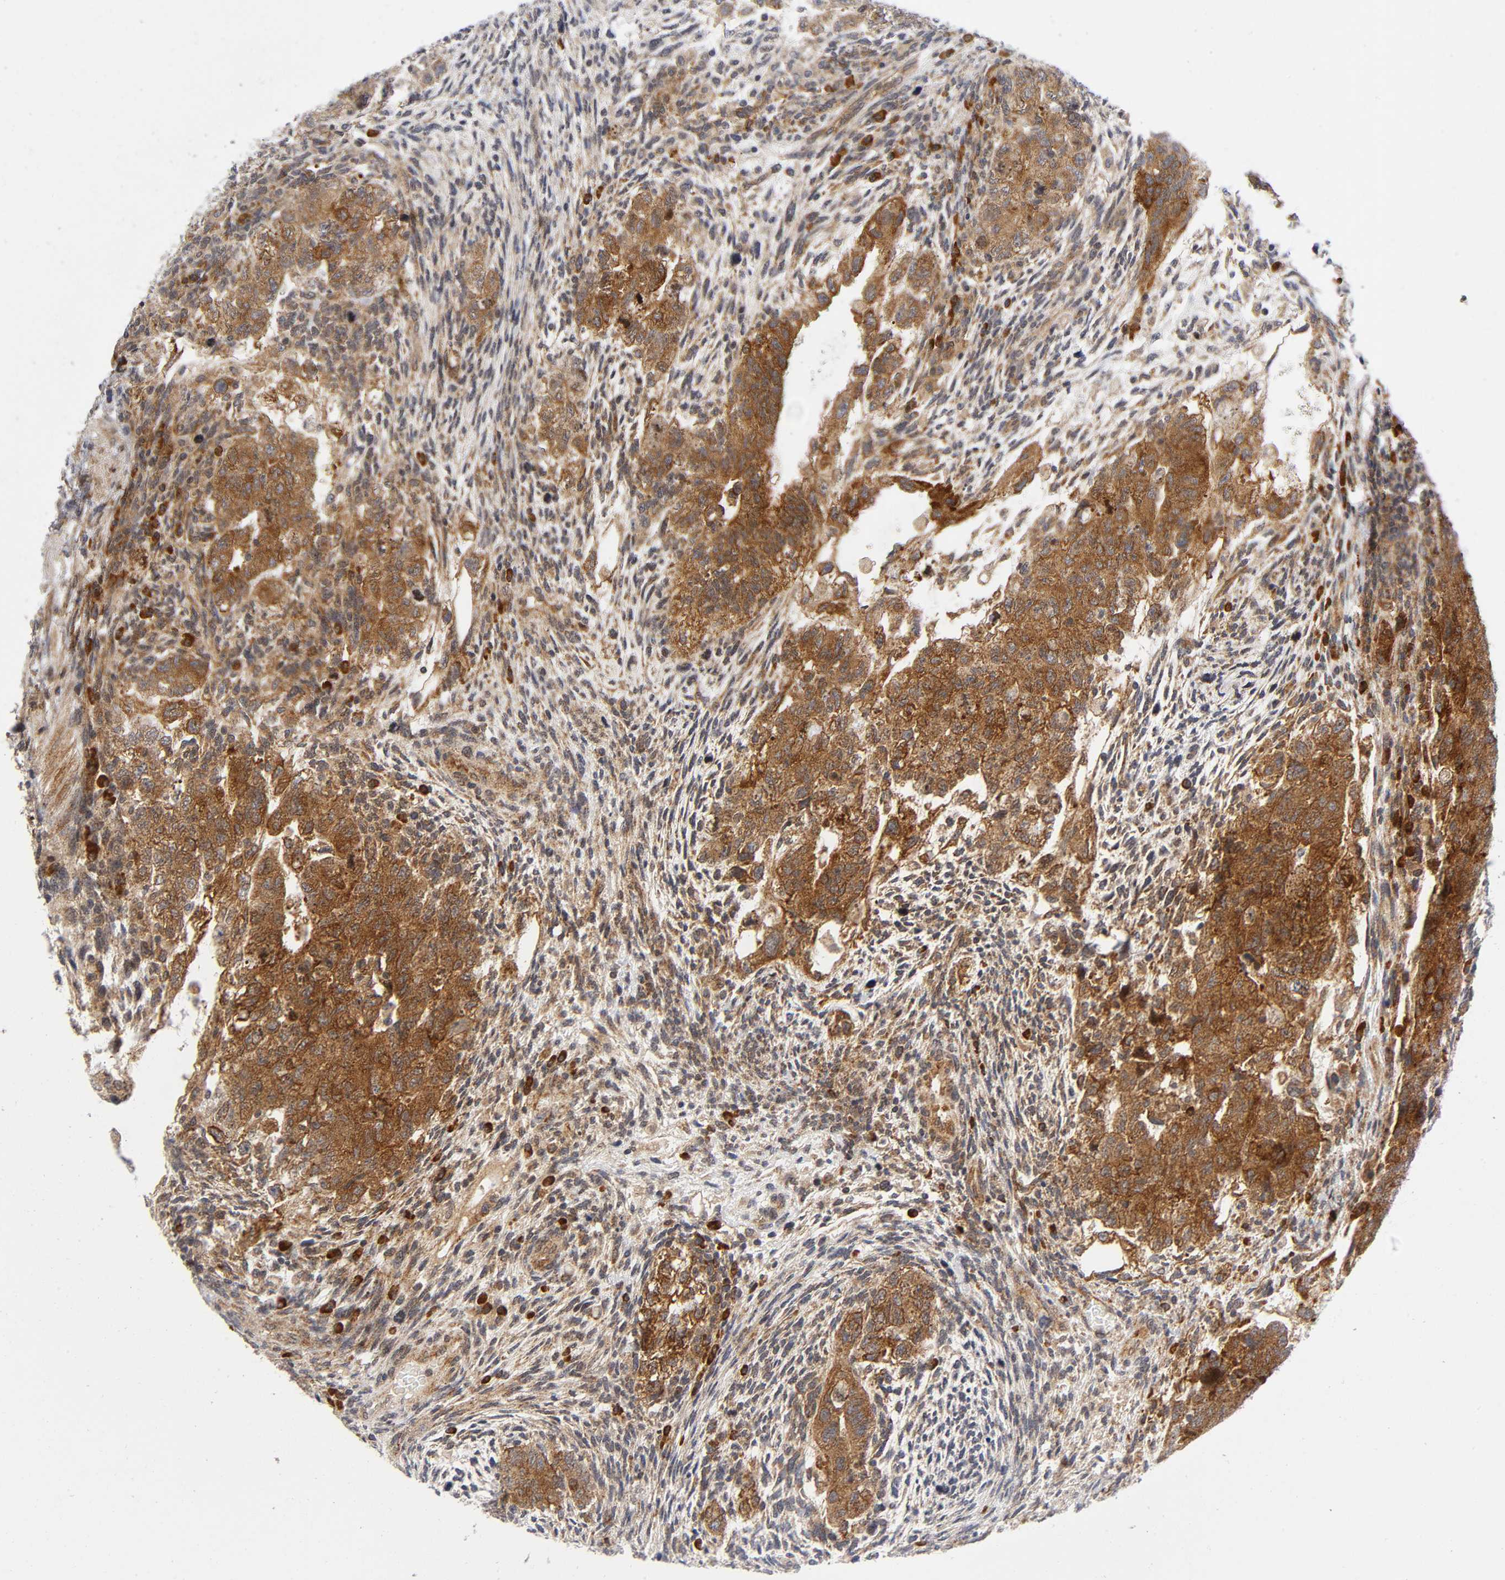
{"staining": {"intensity": "strong", "quantity": ">75%", "location": "cytoplasmic/membranous"}, "tissue": "testis cancer", "cell_type": "Tumor cells", "image_type": "cancer", "snomed": [{"axis": "morphology", "description": "Normal tissue, NOS"}, {"axis": "morphology", "description": "Carcinoma, Embryonal, NOS"}, {"axis": "topography", "description": "Testis"}], "caption": "Testis cancer stained for a protein shows strong cytoplasmic/membranous positivity in tumor cells.", "gene": "EIF5", "patient": {"sex": "male", "age": 36}}